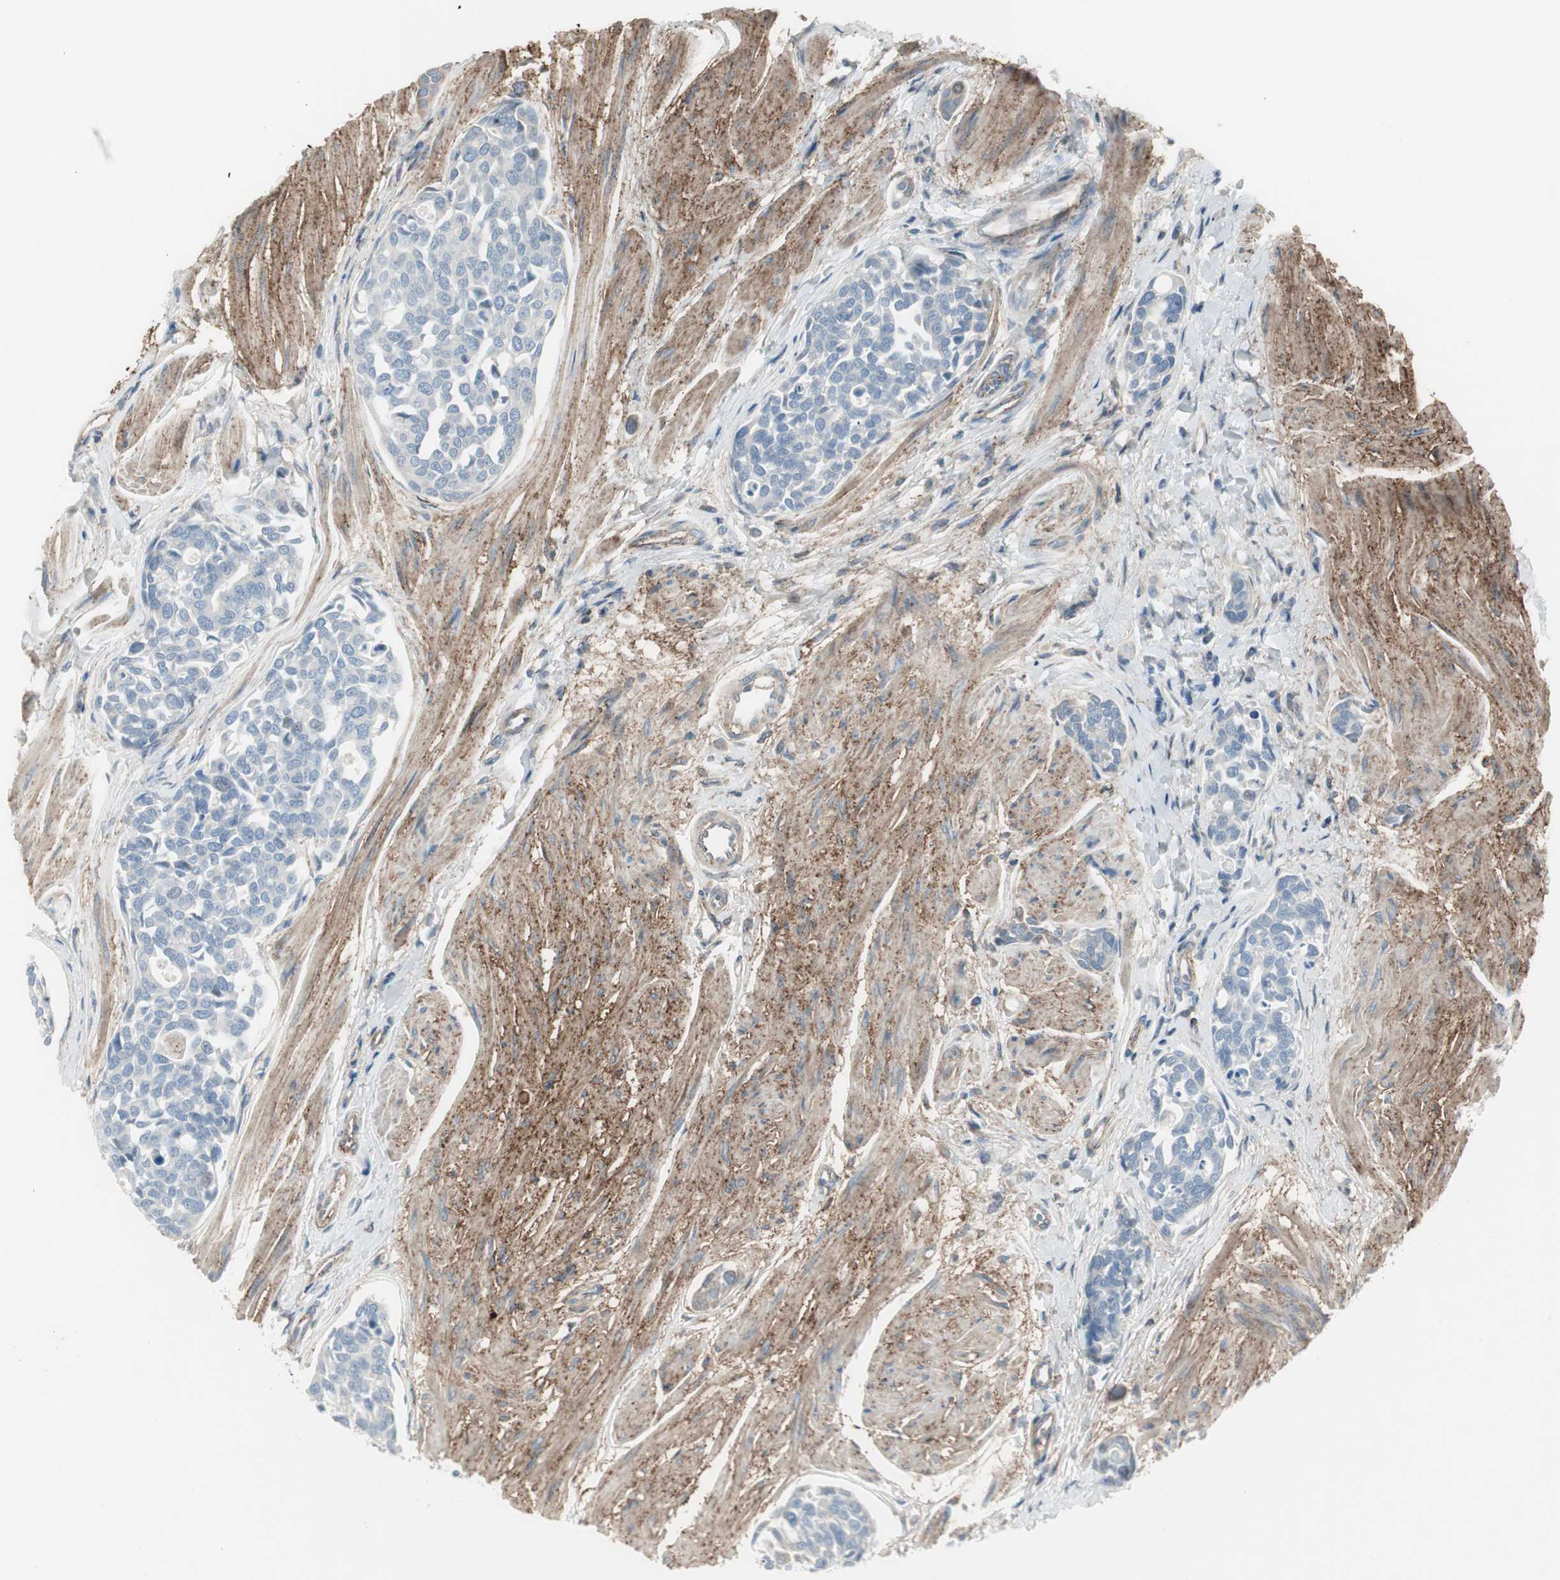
{"staining": {"intensity": "negative", "quantity": "none", "location": "none"}, "tissue": "urothelial cancer", "cell_type": "Tumor cells", "image_type": "cancer", "snomed": [{"axis": "morphology", "description": "Urothelial carcinoma, High grade"}, {"axis": "topography", "description": "Urinary bladder"}], "caption": "Protein analysis of urothelial cancer exhibits no significant expression in tumor cells. Nuclei are stained in blue.", "gene": "CACNA2D1", "patient": {"sex": "male", "age": 78}}